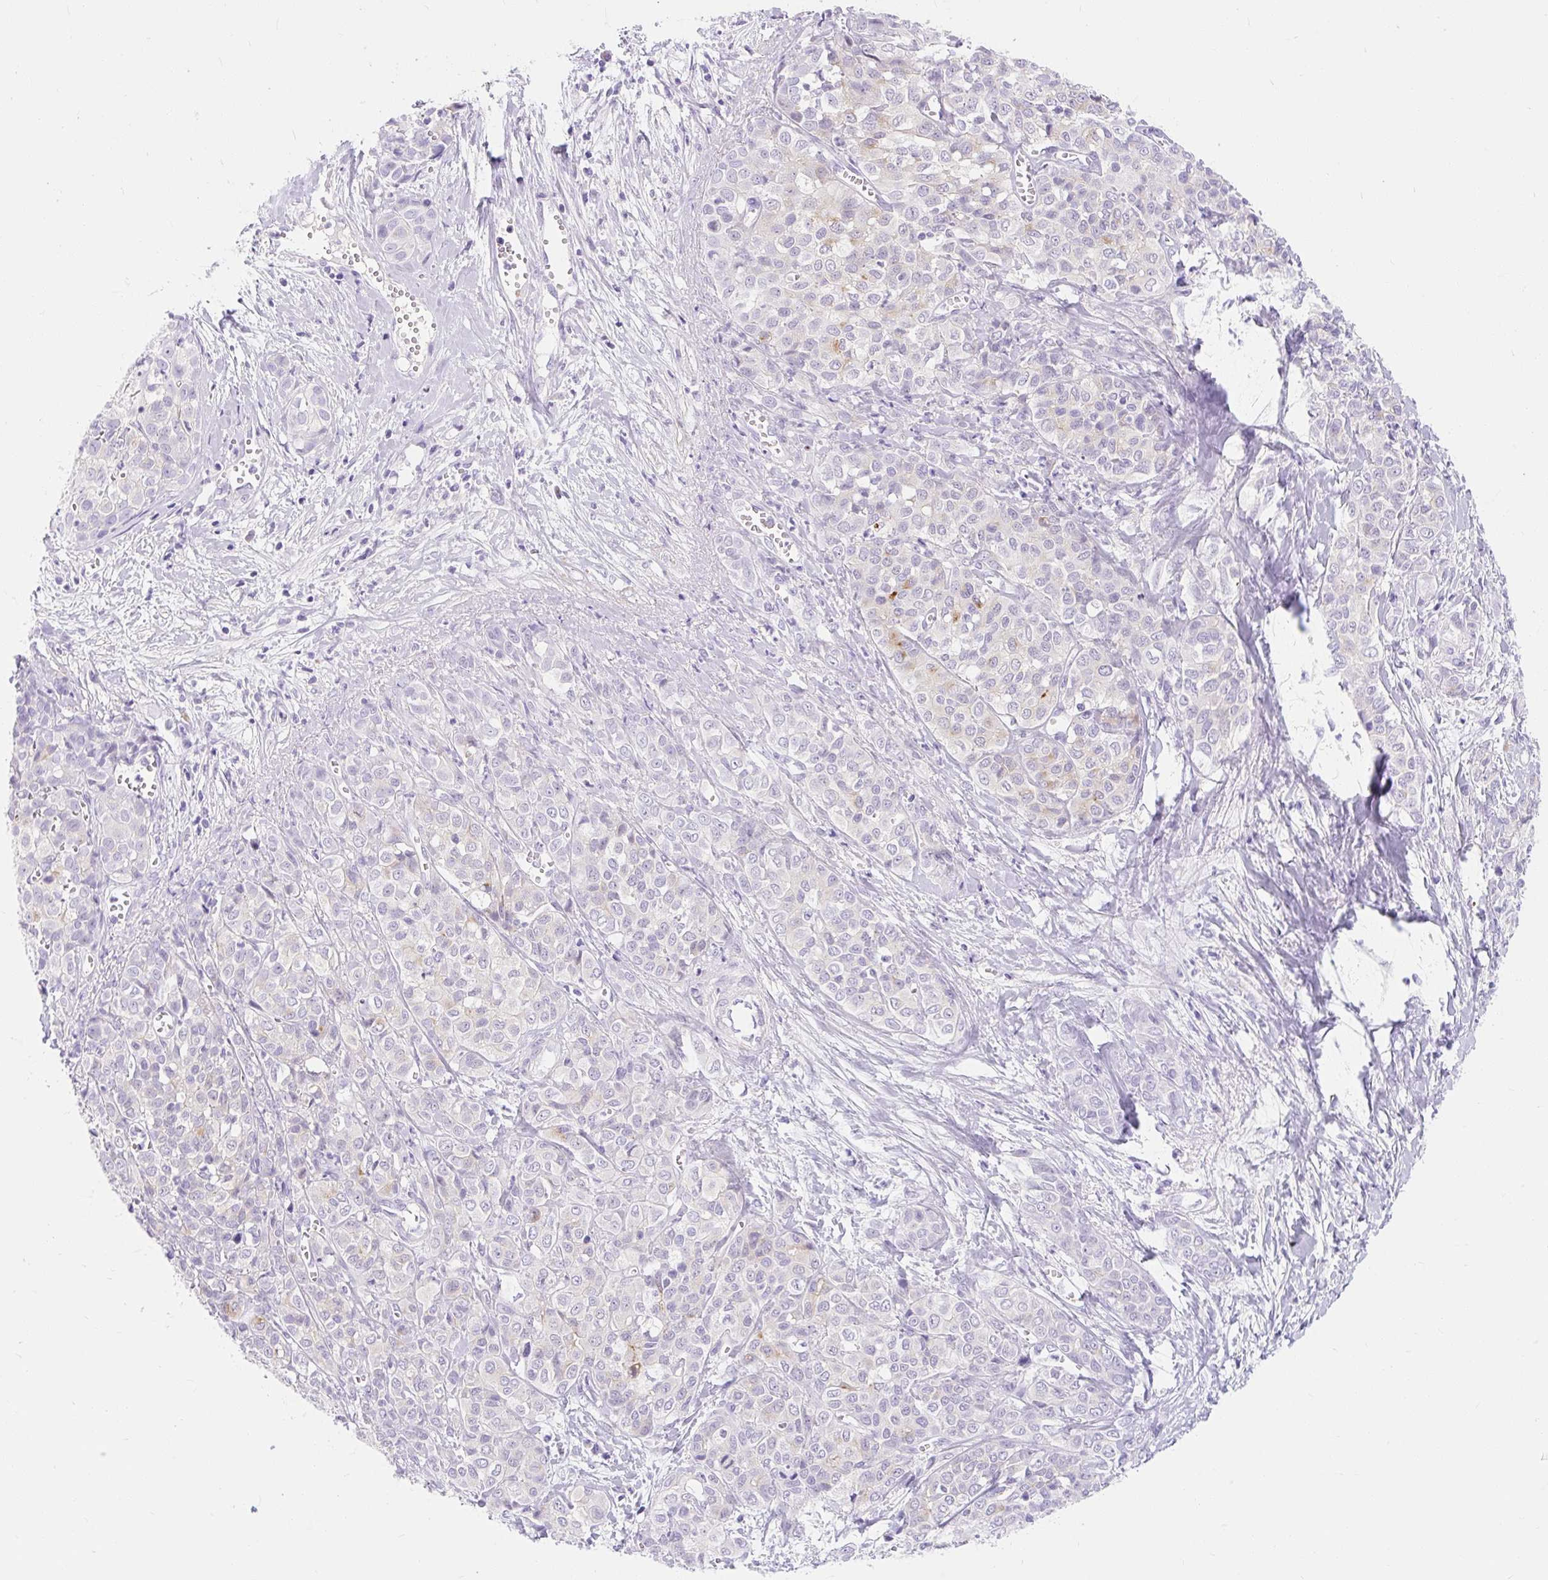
{"staining": {"intensity": "negative", "quantity": "none", "location": "none"}, "tissue": "liver cancer", "cell_type": "Tumor cells", "image_type": "cancer", "snomed": [{"axis": "morphology", "description": "Cholangiocarcinoma"}, {"axis": "topography", "description": "Liver"}], "caption": "Immunohistochemistry (IHC) image of neoplastic tissue: liver cholangiocarcinoma stained with DAB (3,3'-diaminobenzidine) displays no significant protein positivity in tumor cells.", "gene": "SLC28A1", "patient": {"sex": "female", "age": 77}}